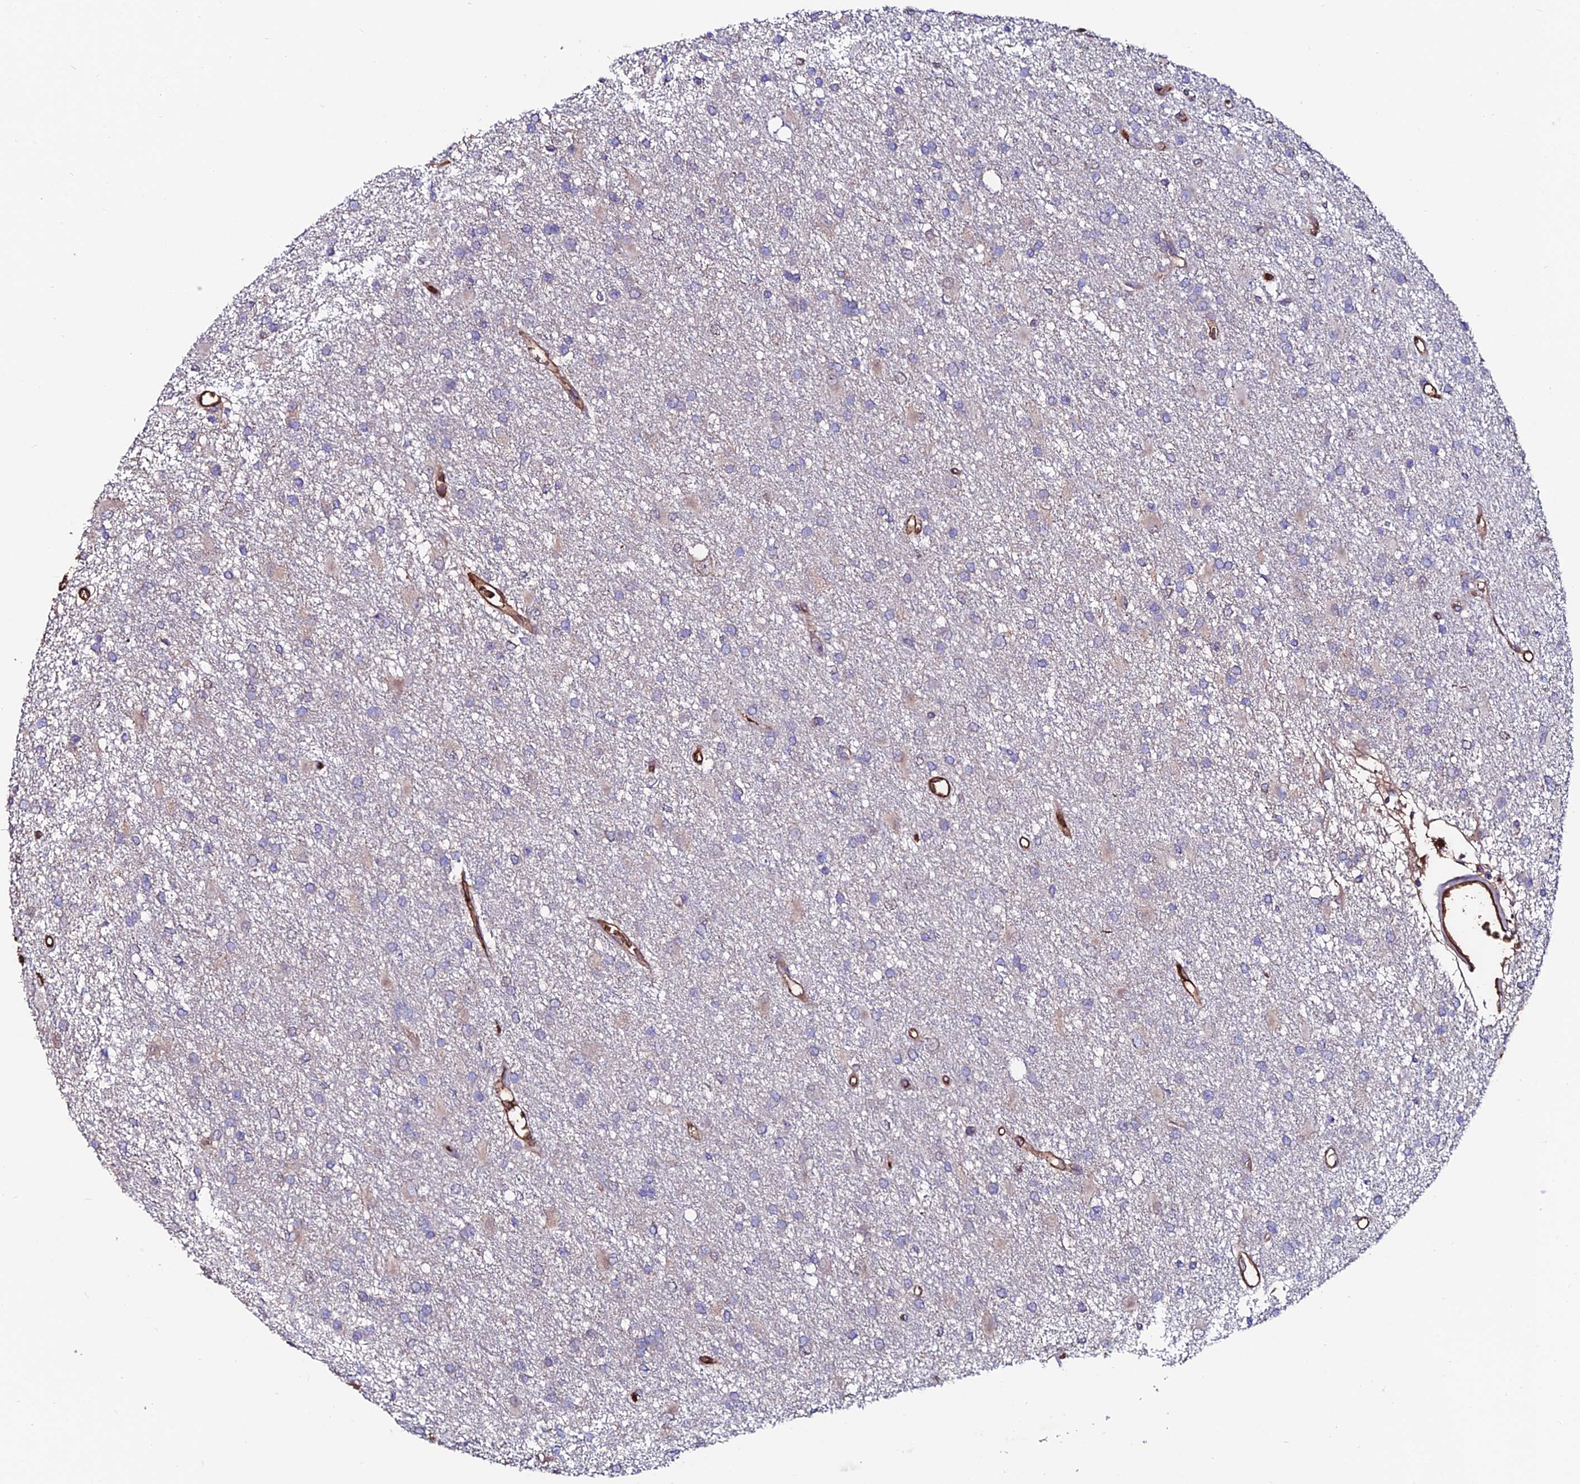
{"staining": {"intensity": "negative", "quantity": "none", "location": "none"}, "tissue": "glioma", "cell_type": "Tumor cells", "image_type": "cancer", "snomed": [{"axis": "morphology", "description": "Glioma, malignant, High grade"}, {"axis": "topography", "description": "Brain"}], "caption": "Protein analysis of malignant glioma (high-grade) shows no significant staining in tumor cells.", "gene": "SLC25A16", "patient": {"sex": "female", "age": 50}}